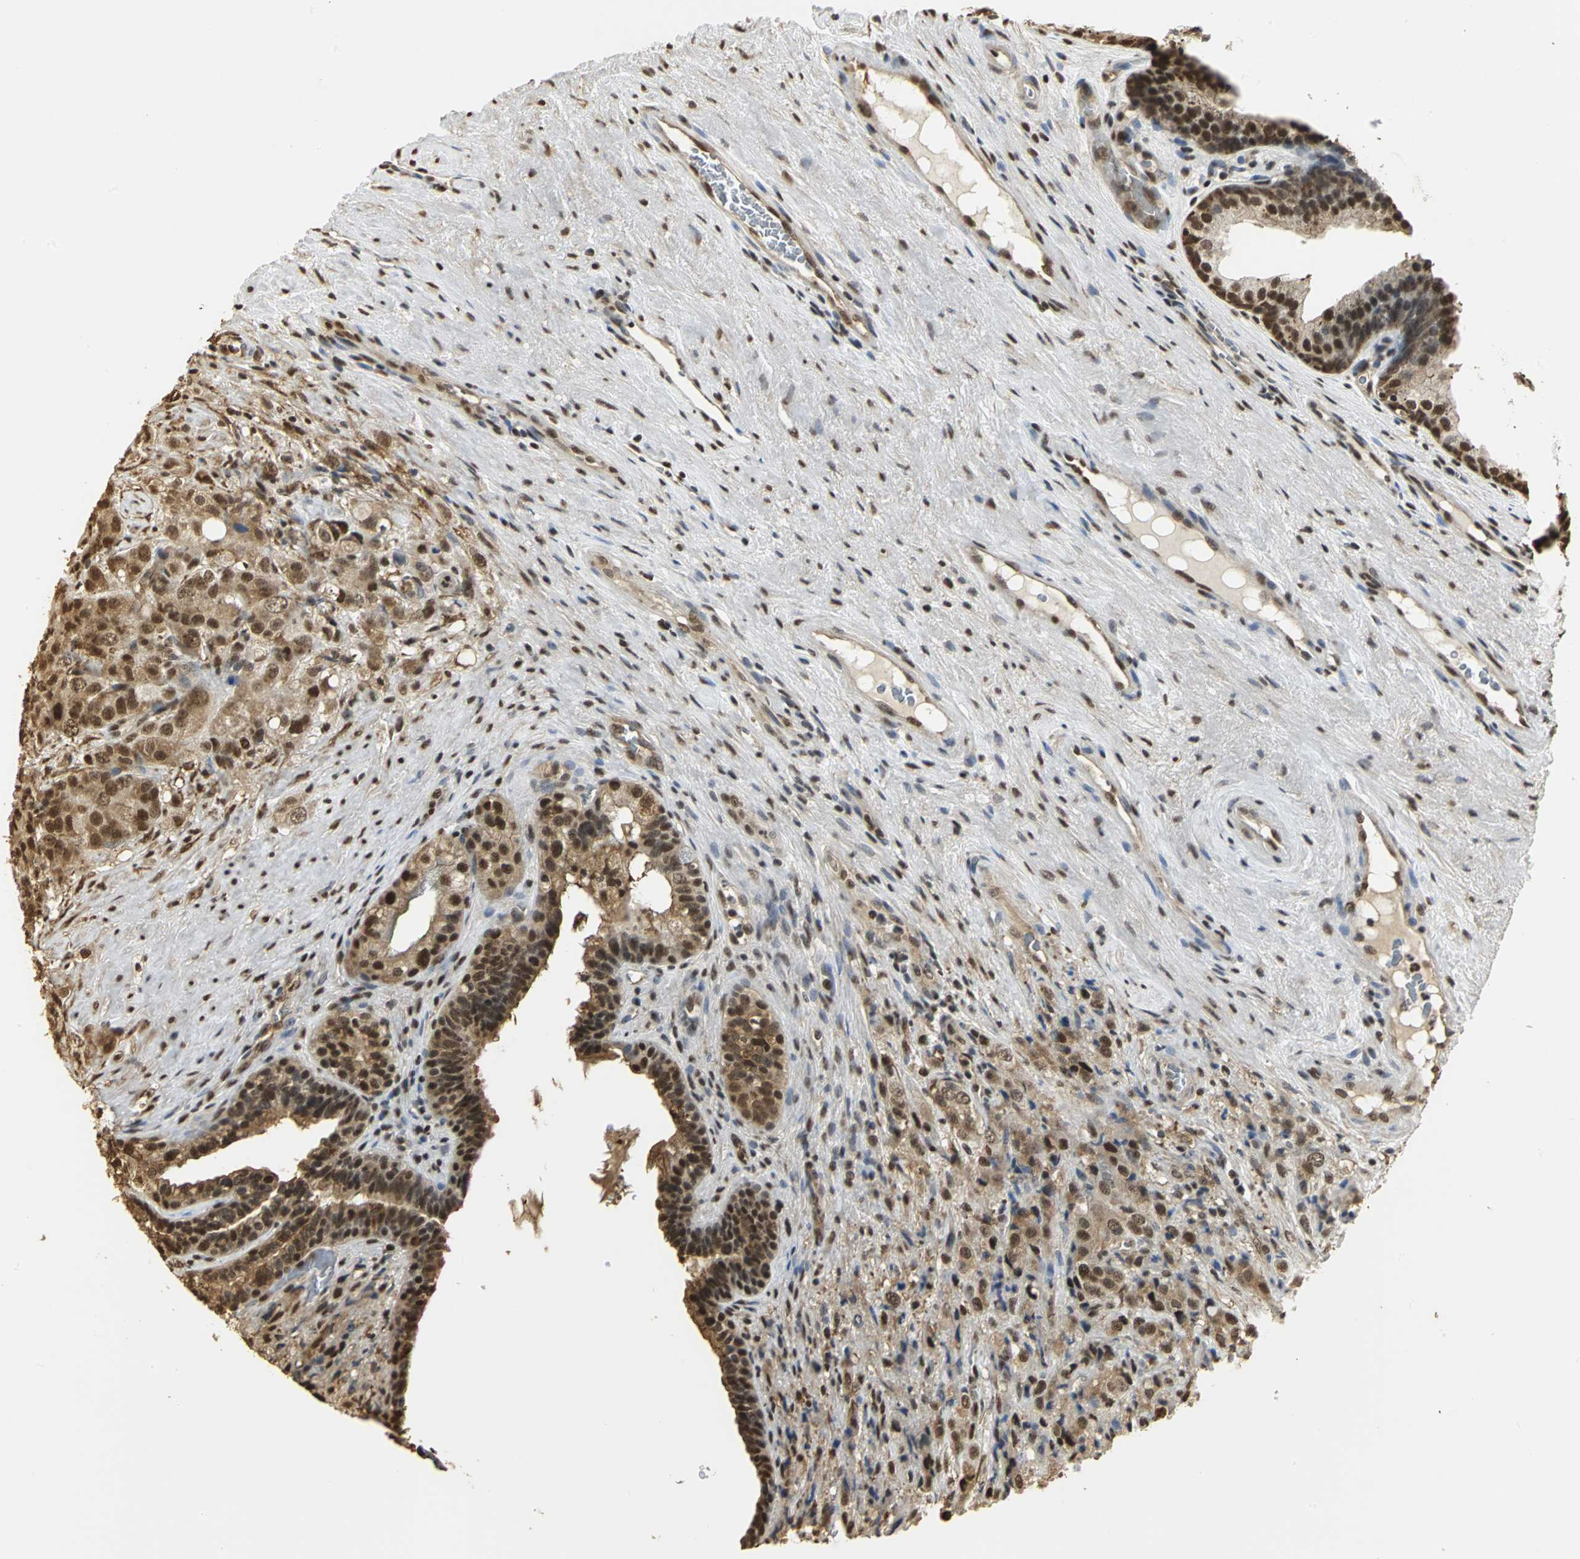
{"staining": {"intensity": "strong", "quantity": ">75%", "location": "cytoplasmic/membranous,nuclear"}, "tissue": "prostate cancer", "cell_type": "Tumor cells", "image_type": "cancer", "snomed": [{"axis": "morphology", "description": "Adenocarcinoma, High grade"}, {"axis": "topography", "description": "Prostate"}], "caption": "The immunohistochemical stain labels strong cytoplasmic/membranous and nuclear expression in tumor cells of prostate adenocarcinoma (high-grade) tissue. Nuclei are stained in blue.", "gene": "SET", "patient": {"sex": "male", "age": 68}}